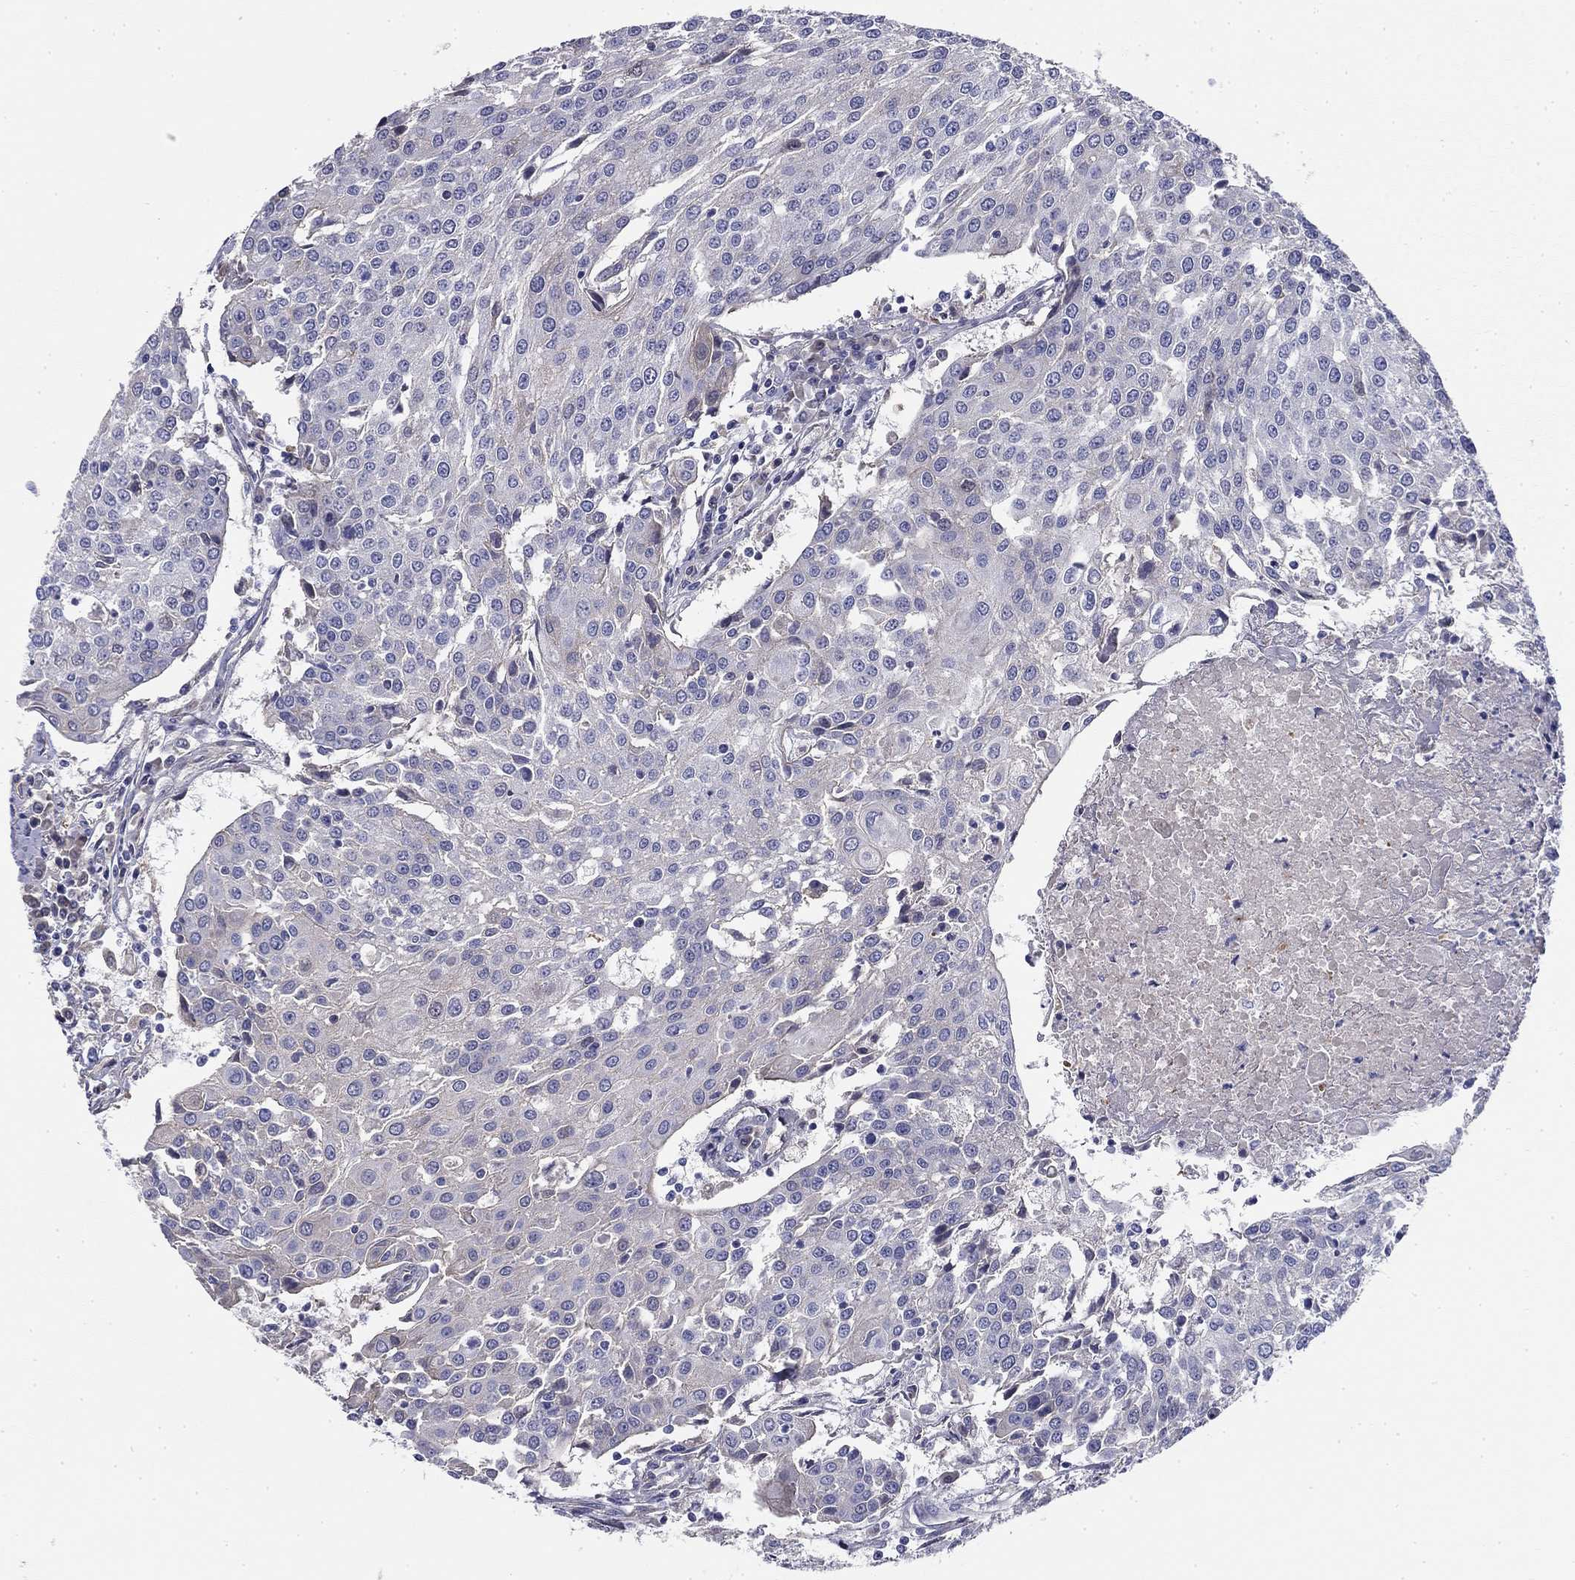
{"staining": {"intensity": "negative", "quantity": "none", "location": "none"}, "tissue": "urothelial cancer", "cell_type": "Tumor cells", "image_type": "cancer", "snomed": [{"axis": "morphology", "description": "Urothelial carcinoma, High grade"}, {"axis": "topography", "description": "Urinary bladder"}], "caption": "DAB (3,3'-diaminobenzidine) immunohistochemical staining of urothelial carcinoma (high-grade) demonstrates no significant expression in tumor cells. Brightfield microscopy of immunohistochemistry (IHC) stained with DAB (brown) and hematoxylin (blue), captured at high magnification.", "gene": "CPLX4", "patient": {"sex": "female", "age": 85}}